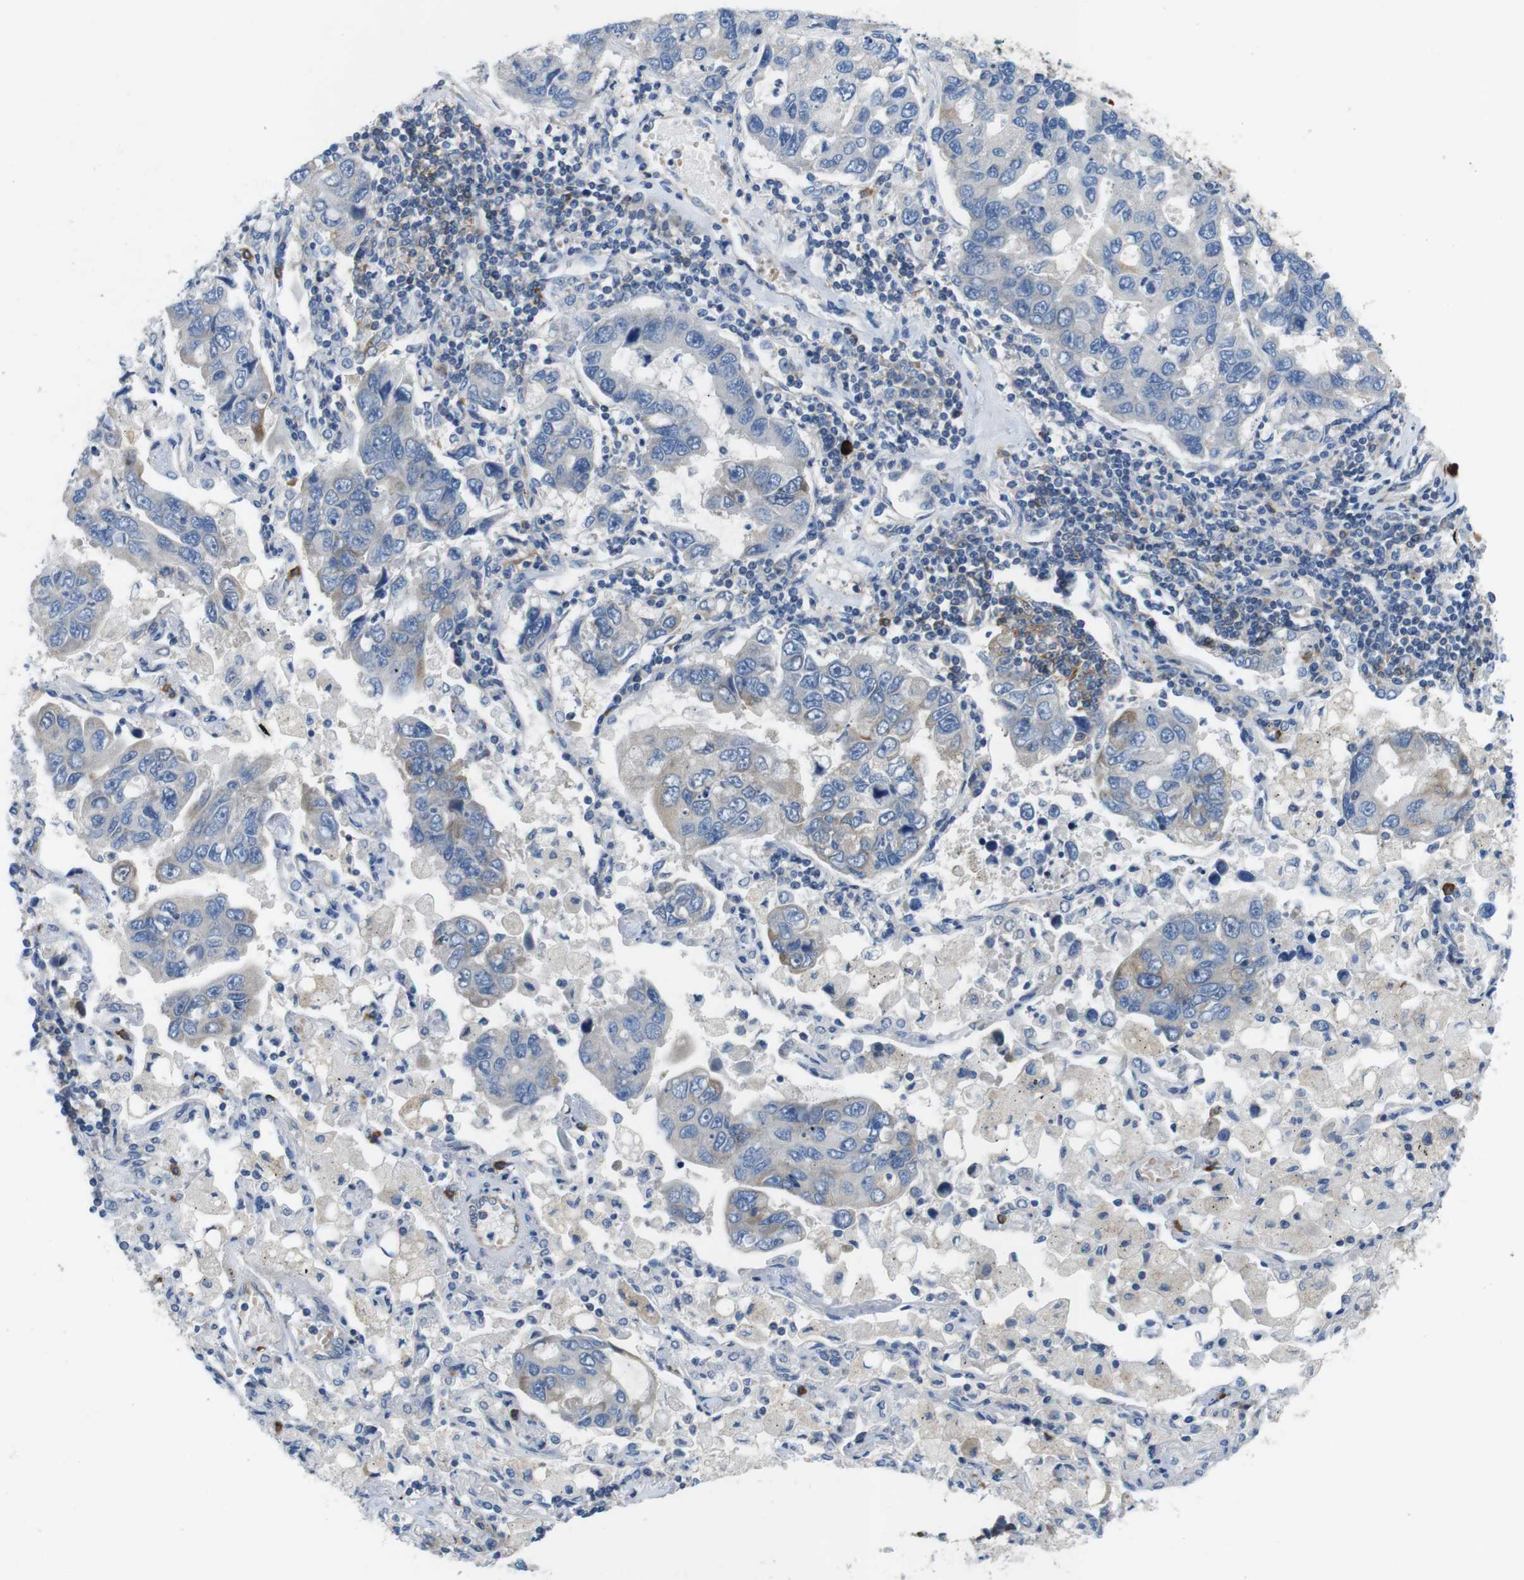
{"staining": {"intensity": "negative", "quantity": "none", "location": "none"}, "tissue": "lung cancer", "cell_type": "Tumor cells", "image_type": "cancer", "snomed": [{"axis": "morphology", "description": "Adenocarcinoma, NOS"}, {"axis": "topography", "description": "Lung"}], "caption": "Immunohistochemistry (IHC) image of human lung adenocarcinoma stained for a protein (brown), which reveals no expression in tumor cells.", "gene": "DCLK1", "patient": {"sex": "male", "age": 64}}